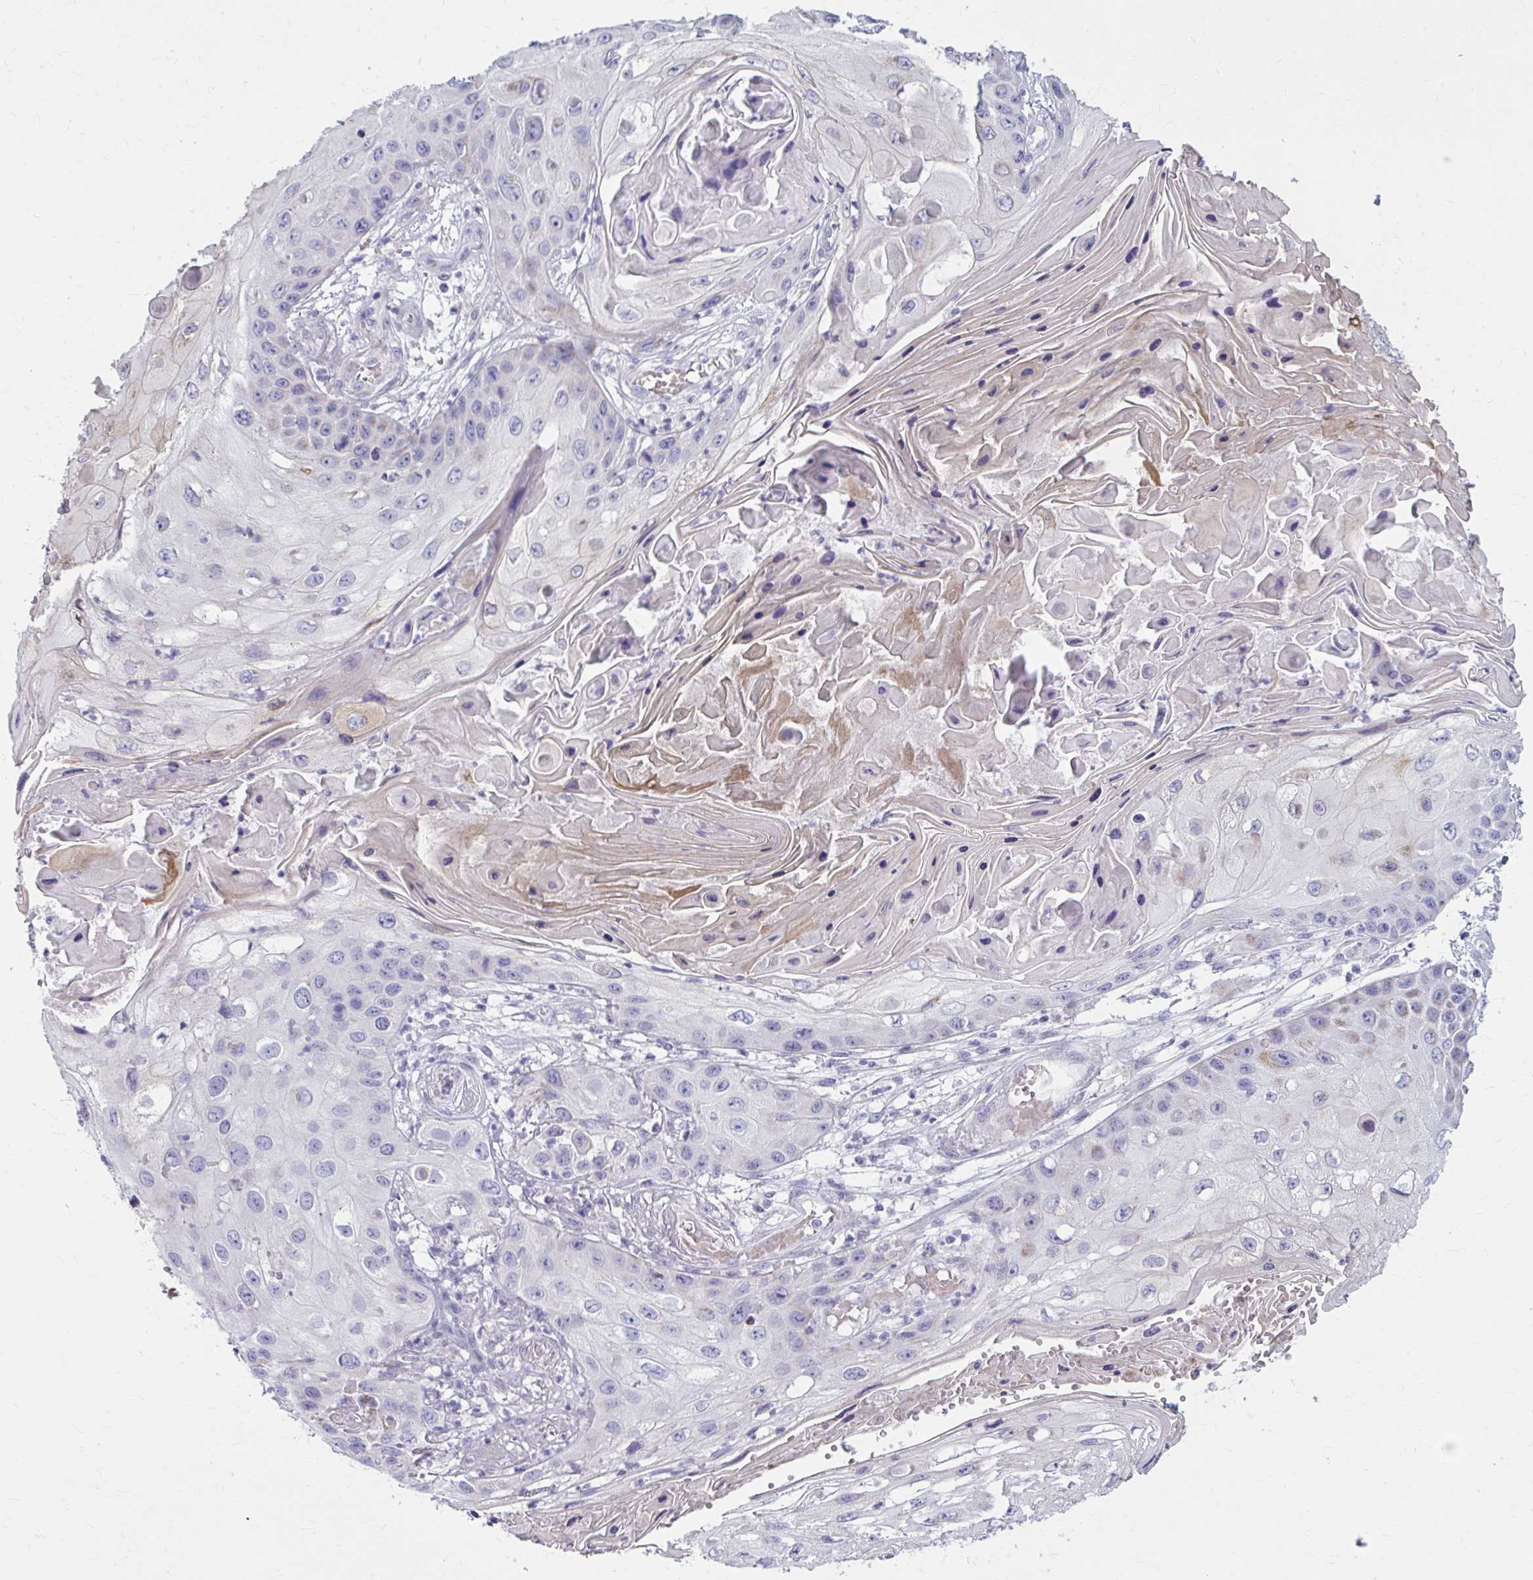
{"staining": {"intensity": "weak", "quantity": "<25%", "location": "cytoplasmic/membranous"}, "tissue": "skin cancer", "cell_type": "Tumor cells", "image_type": "cancer", "snomed": [{"axis": "morphology", "description": "Squamous cell carcinoma, NOS"}, {"axis": "topography", "description": "Skin"}, {"axis": "topography", "description": "Vulva"}], "caption": "Histopathology image shows no protein positivity in tumor cells of skin cancer (squamous cell carcinoma) tissue. The staining was performed using DAB (3,3'-diaminobenzidine) to visualize the protein expression in brown, while the nuclei were stained in blue with hematoxylin (Magnification: 20x).", "gene": "MSMO1", "patient": {"sex": "female", "age": 44}}